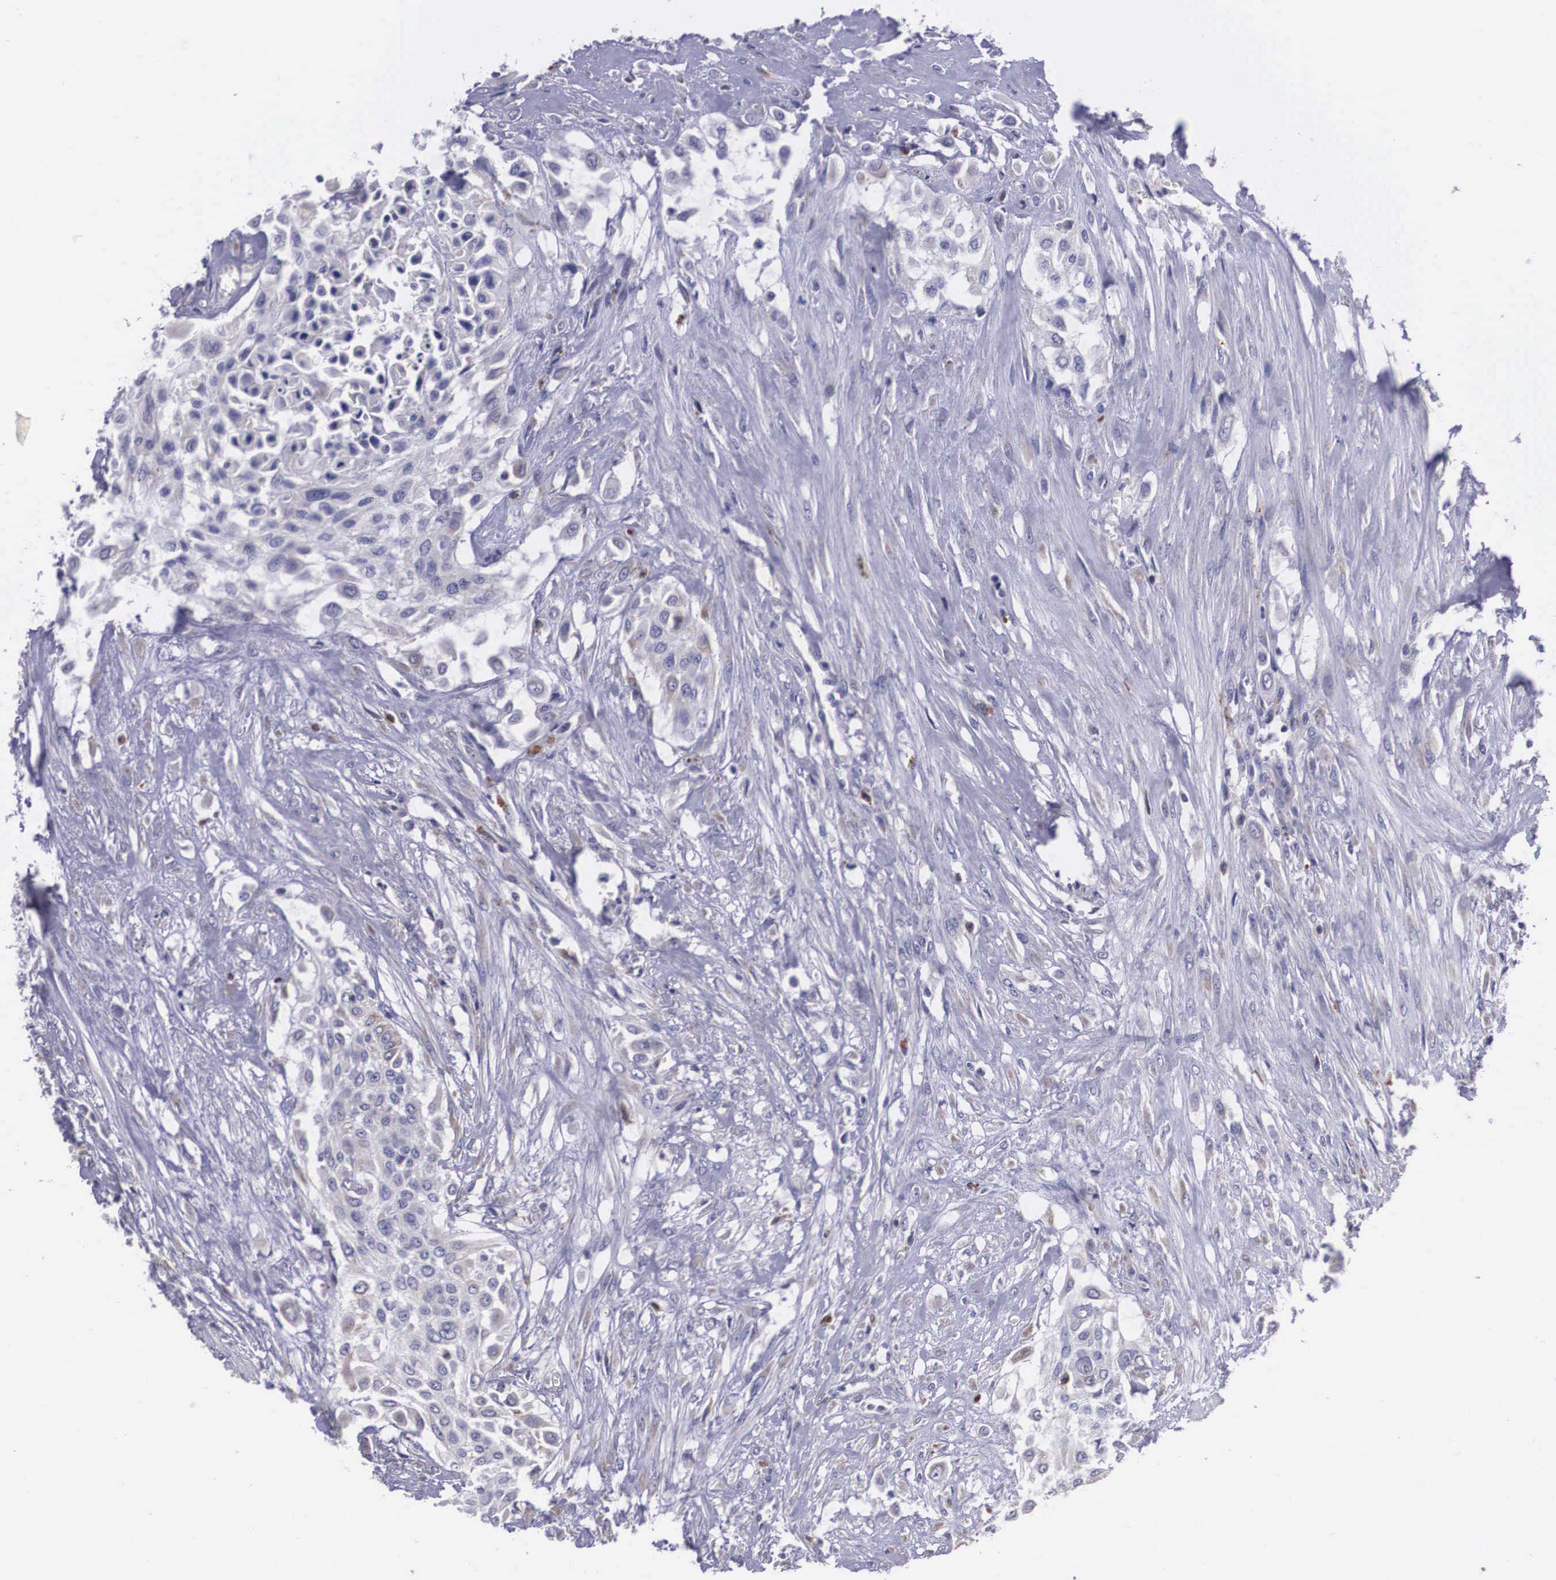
{"staining": {"intensity": "weak", "quantity": "<25%", "location": "cytoplasmic/membranous"}, "tissue": "urothelial cancer", "cell_type": "Tumor cells", "image_type": "cancer", "snomed": [{"axis": "morphology", "description": "Urothelial carcinoma, High grade"}, {"axis": "topography", "description": "Urinary bladder"}], "caption": "Human urothelial cancer stained for a protein using immunohistochemistry (IHC) demonstrates no expression in tumor cells.", "gene": "CRELD2", "patient": {"sex": "male", "age": 57}}